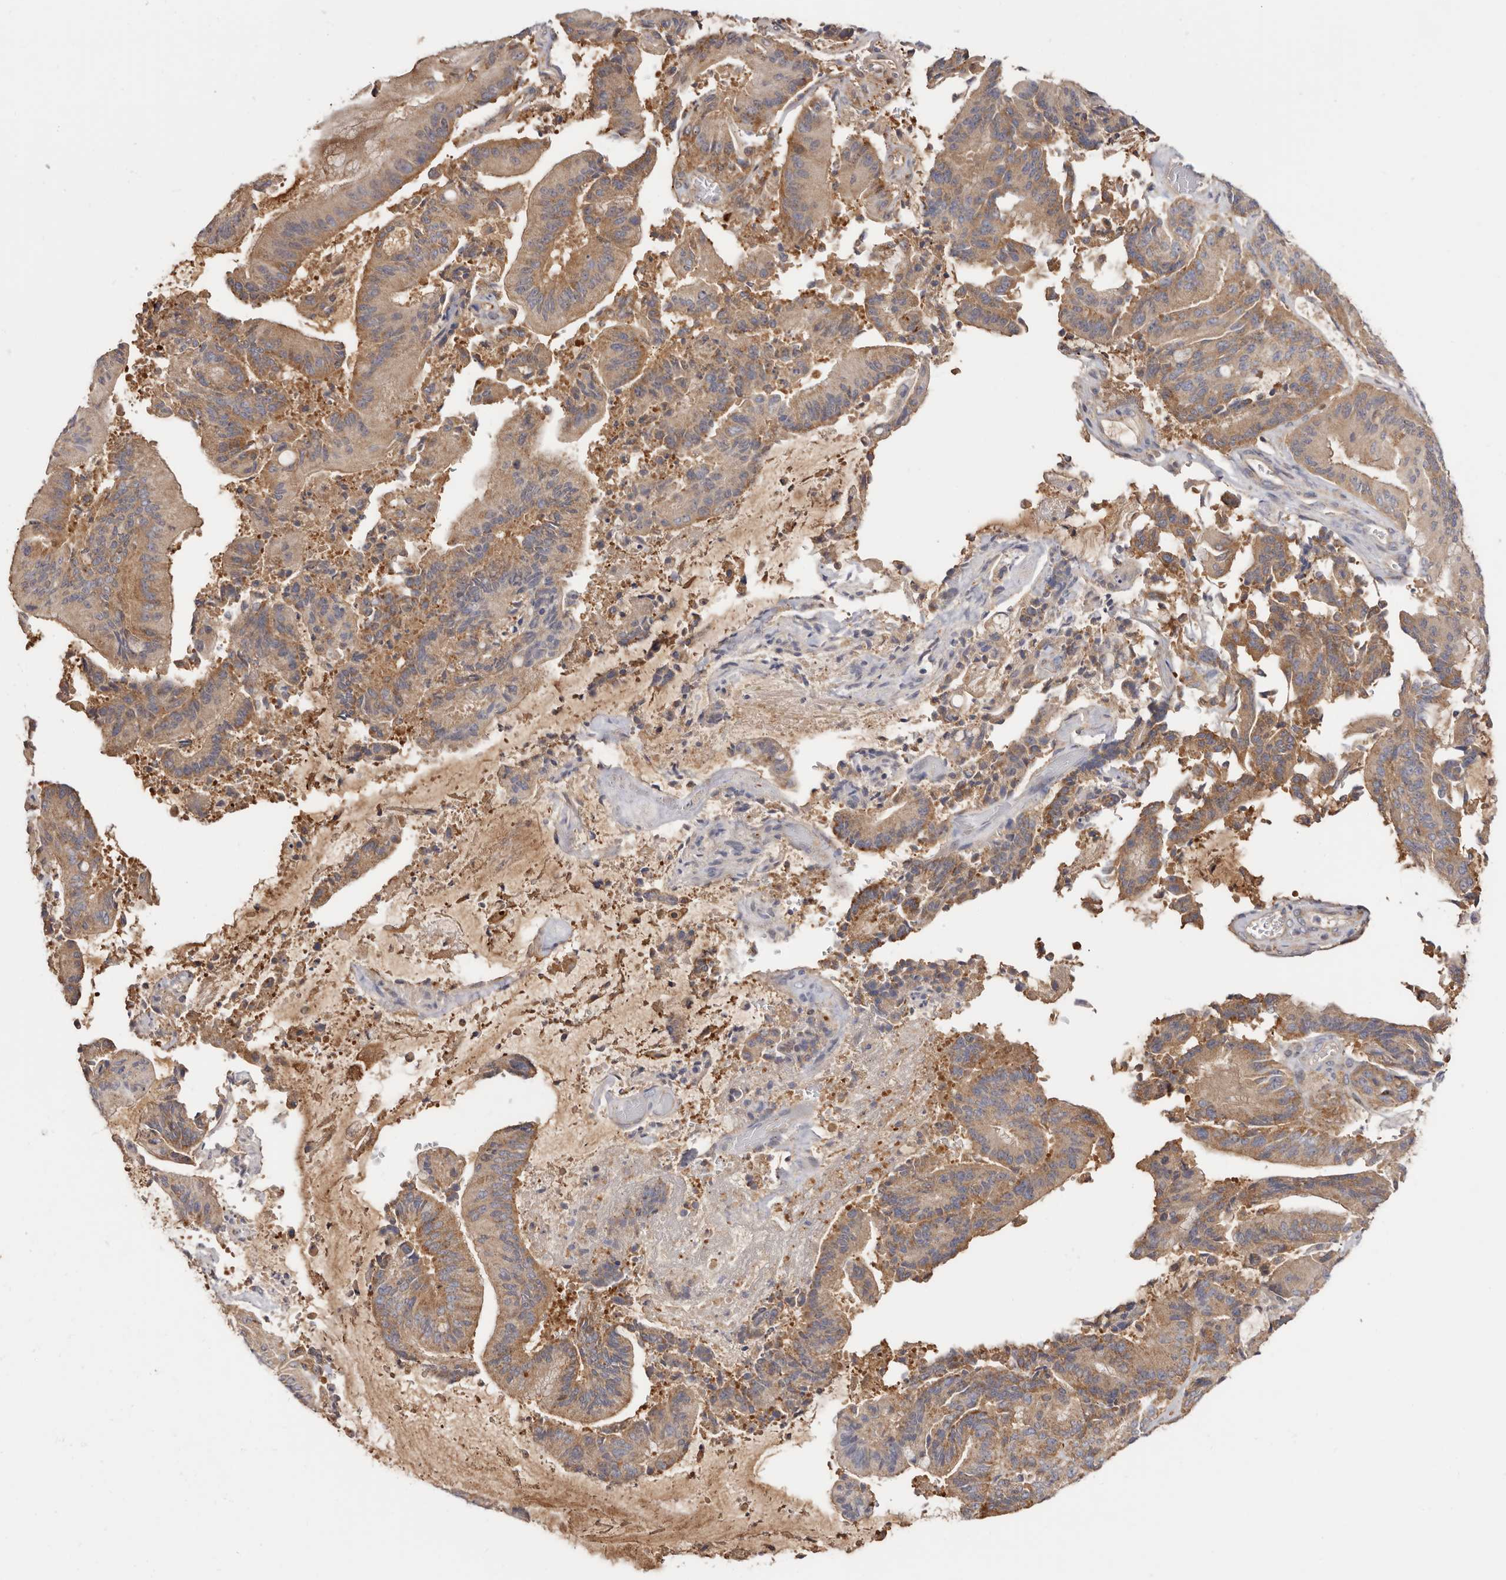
{"staining": {"intensity": "moderate", "quantity": ">75%", "location": "cytoplasmic/membranous"}, "tissue": "liver cancer", "cell_type": "Tumor cells", "image_type": "cancer", "snomed": [{"axis": "morphology", "description": "Normal tissue, NOS"}, {"axis": "morphology", "description": "Cholangiocarcinoma"}, {"axis": "topography", "description": "Liver"}, {"axis": "topography", "description": "Peripheral nerve tissue"}], "caption": "There is medium levels of moderate cytoplasmic/membranous staining in tumor cells of cholangiocarcinoma (liver), as demonstrated by immunohistochemical staining (brown color).", "gene": "LAP3", "patient": {"sex": "female", "age": 73}}